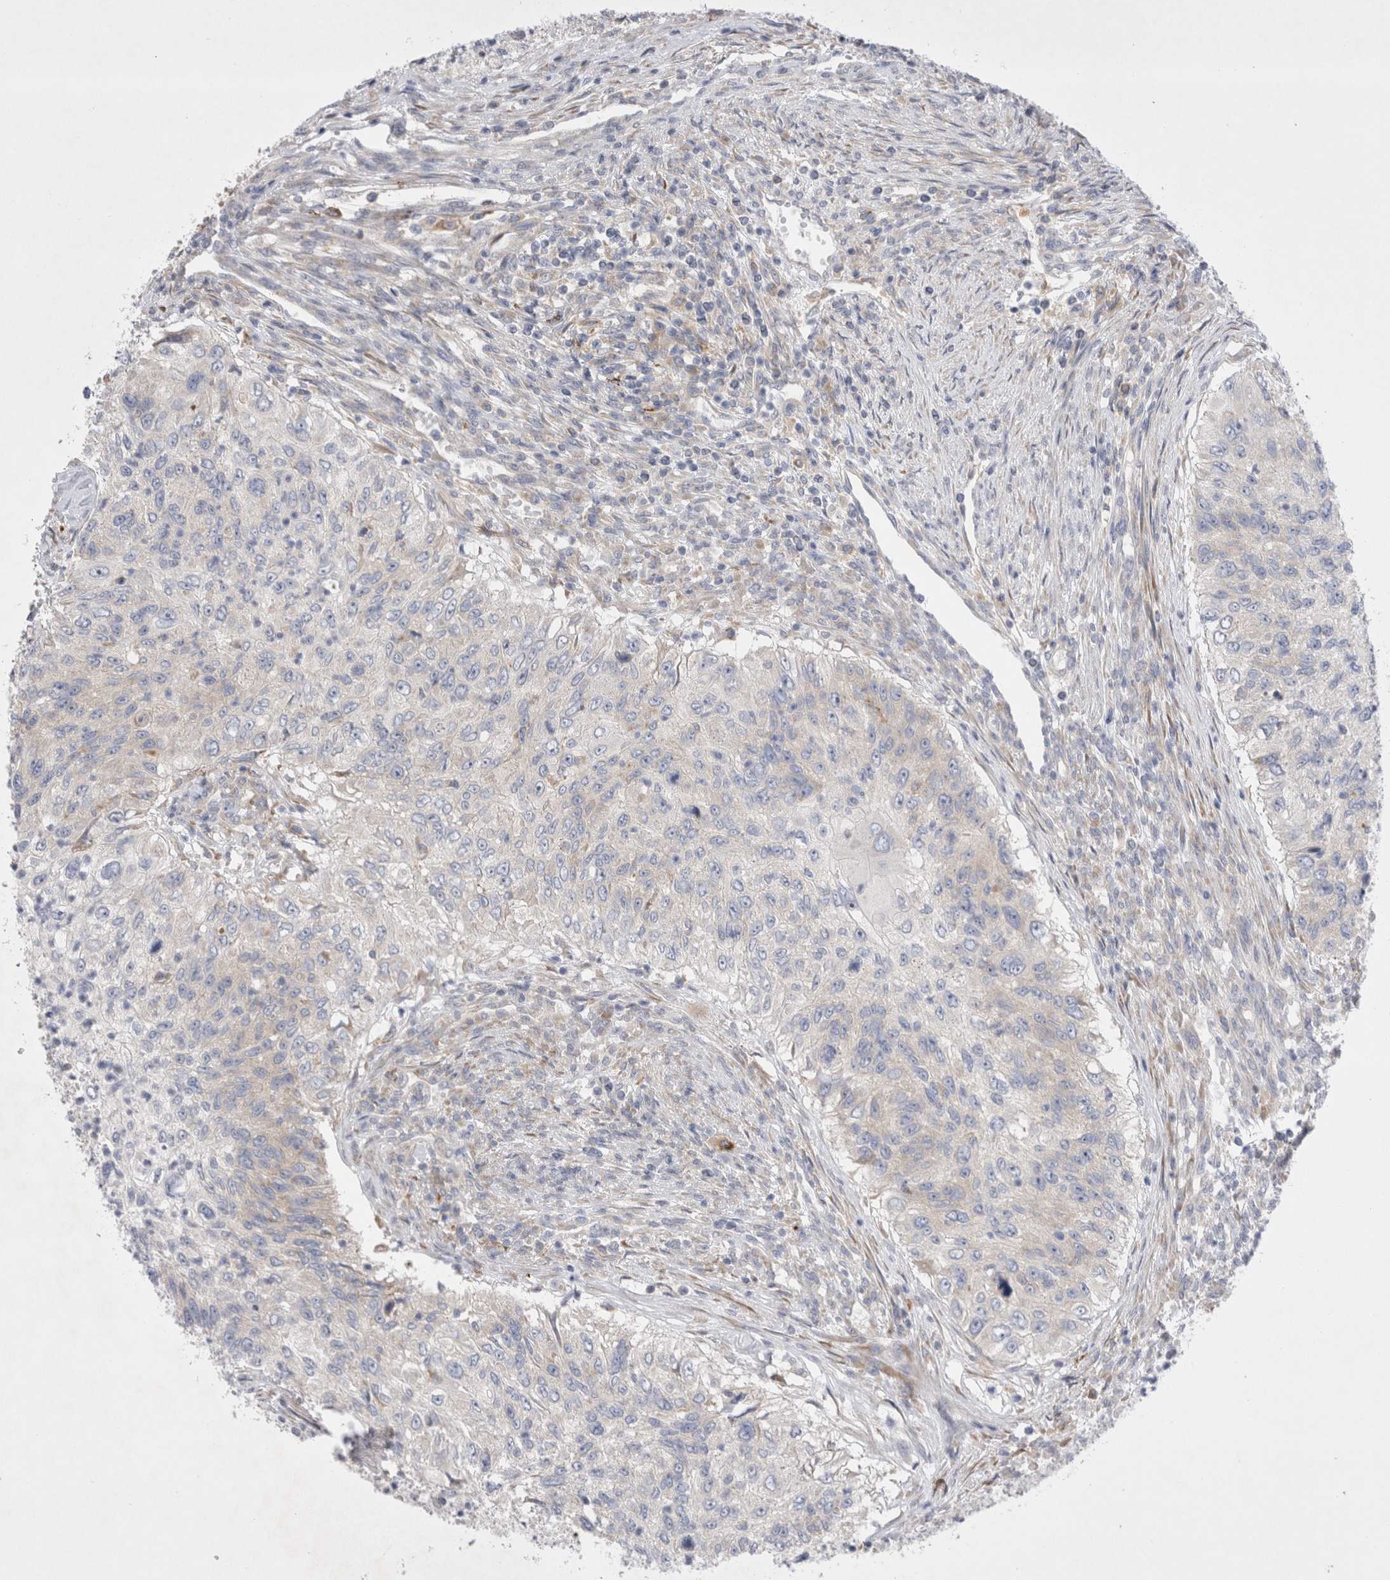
{"staining": {"intensity": "negative", "quantity": "none", "location": "none"}, "tissue": "urothelial cancer", "cell_type": "Tumor cells", "image_type": "cancer", "snomed": [{"axis": "morphology", "description": "Urothelial carcinoma, High grade"}, {"axis": "topography", "description": "Urinary bladder"}], "caption": "A histopathology image of human urothelial carcinoma (high-grade) is negative for staining in tumor cells.", "gene": "RBM12B", "patient": {"sex": "female", "age": 60}}